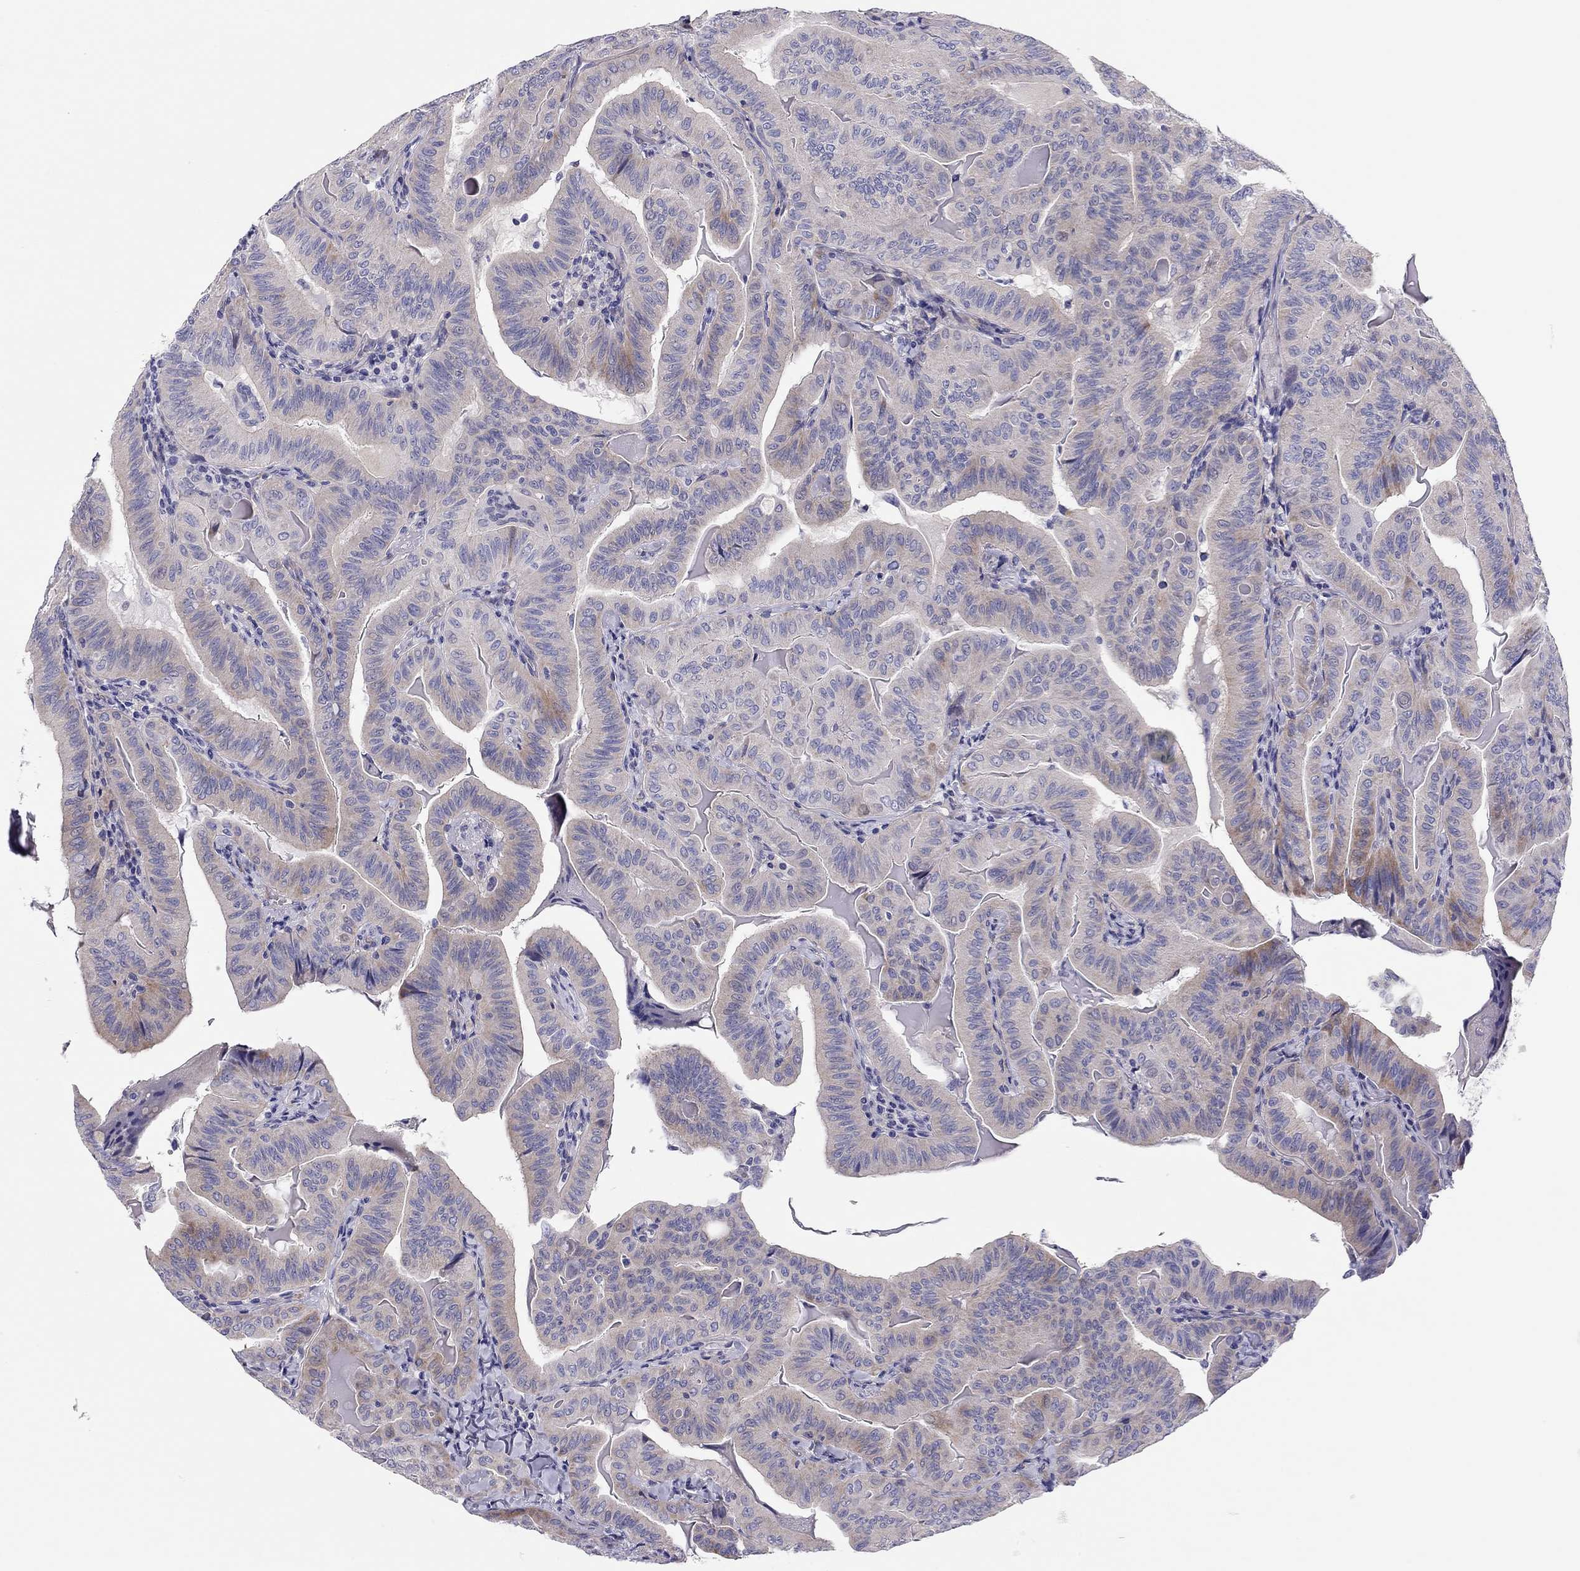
{"staining": {"intensity": "moderate", "quantity": "<25%", "location": "cytoplasmic/membranous"}, "tissue": "thyroid cancer", "cell_type": "Tumor cells", "image_type": "cancer", "snomed": [{"axis": "morphology", "description": "Papillary adenocarcinoma, NOS"}, {"axis": "topography", "description": "Thyroid gland"}], "caption": "The immunohistochemical stain highlights moderate cytoplasmic/membranous positivity in tumor cells of thyroid cancer tissue.", "gene": "SCARB1", "patient": {"sex": "female", "age": 68}}